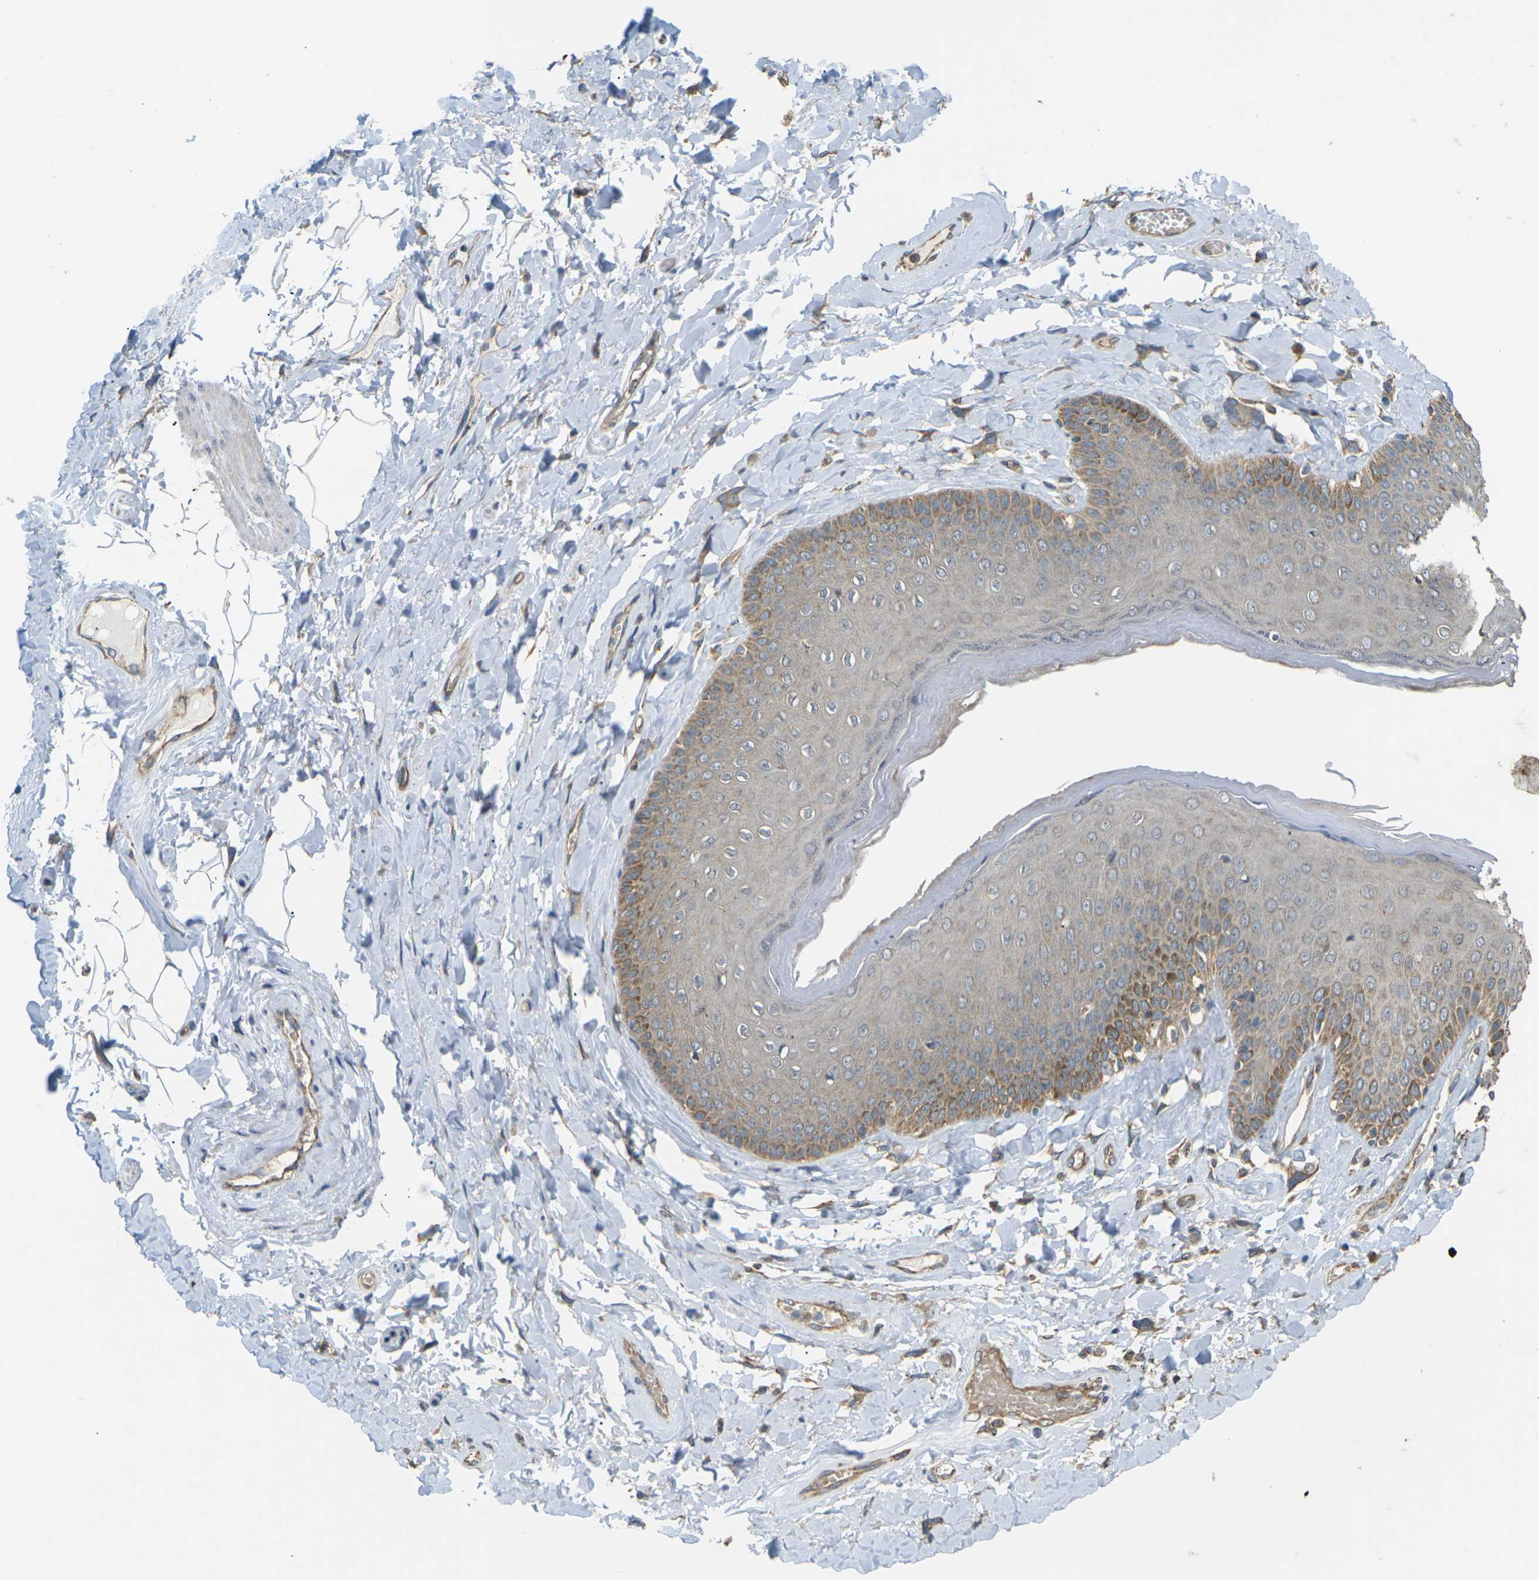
{"staining": {"intensity": "moderate", "quantity": "25%-75%", "location": "cytoplasmic/membranous"}, "tissue": "skin", "cell_type": "Epidermal cells", "image_type": "normal", "snomed": [{"axis": "morphology", "description": "Normal tissue, NOS"}, {"axis": "topography", "description": "Anal"}], "caption": "Immunohistochemistry (DAB (3,3'-diaminobenzidine)) staining of unremarkable skin exhibits moderate cytoplasmic/membranous protein positivity in approximately 25%-75% of epidermal cells. (IHC, brightfield microscopy, high magnification).", "gene": "KSR1", "patient": {"sex": "male", "age": 69}}